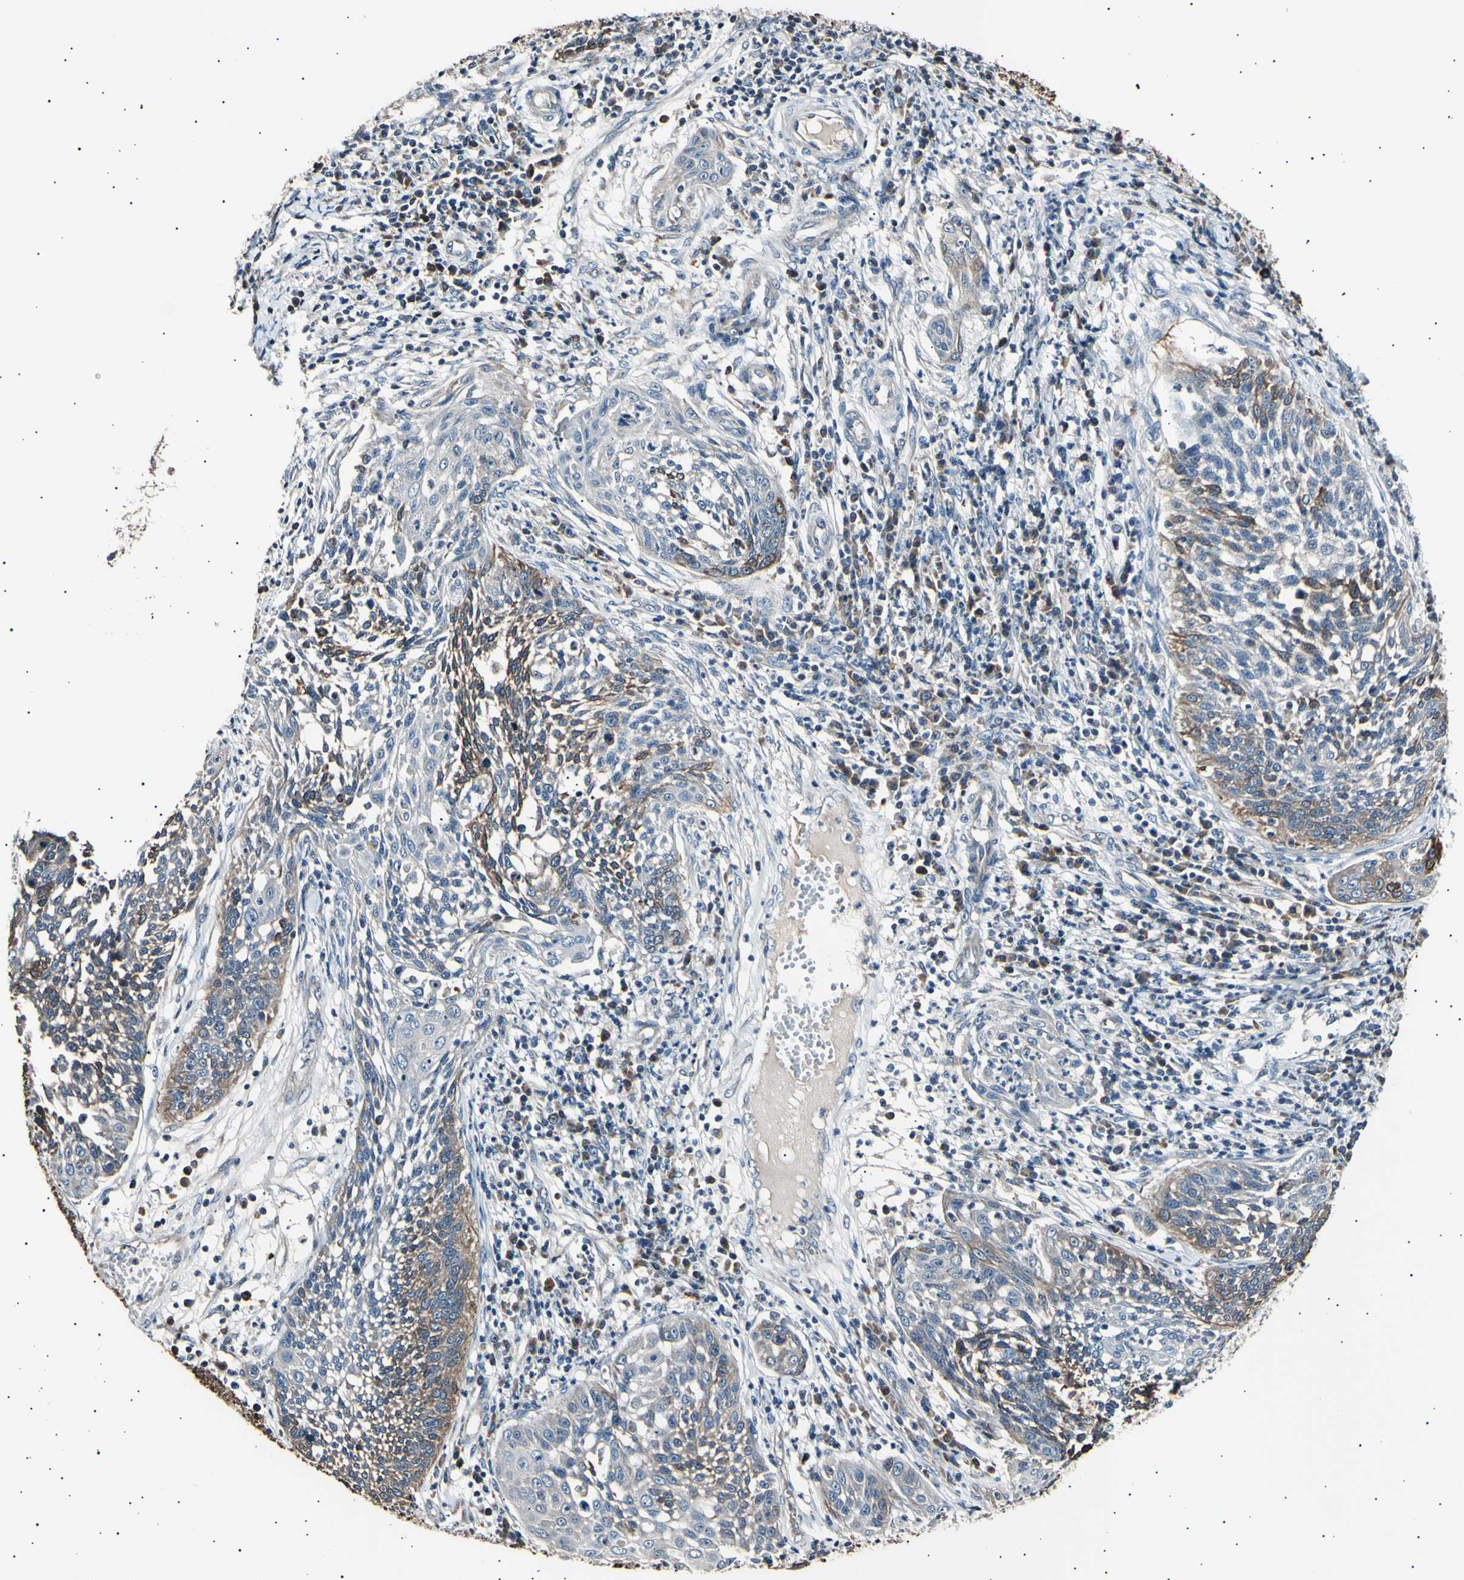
{"staining": {"intensity": "moderate", "quantity": ">75%", "location": "cytoplasmic/membranous"}, "tissue": "cervical cancer", "cell_type": "Tumor cells", "image_type": "cancer", "snomed": [{"axis": "morphology", "description": "Squamous cell carcinoma, NOS"}, {"axis": "topography", "description": "Cervix"}], "caption": "A brown stain shows moderate cytoplasmic/membranous staining of a protein in cervical cancer tumor cells. (DAB (3,3'-diaminobenzidine) IHC with brightfield microscopy, high magnification).", "gene": "ITGA6", "patient": {"sex": "female", "age": 34}}